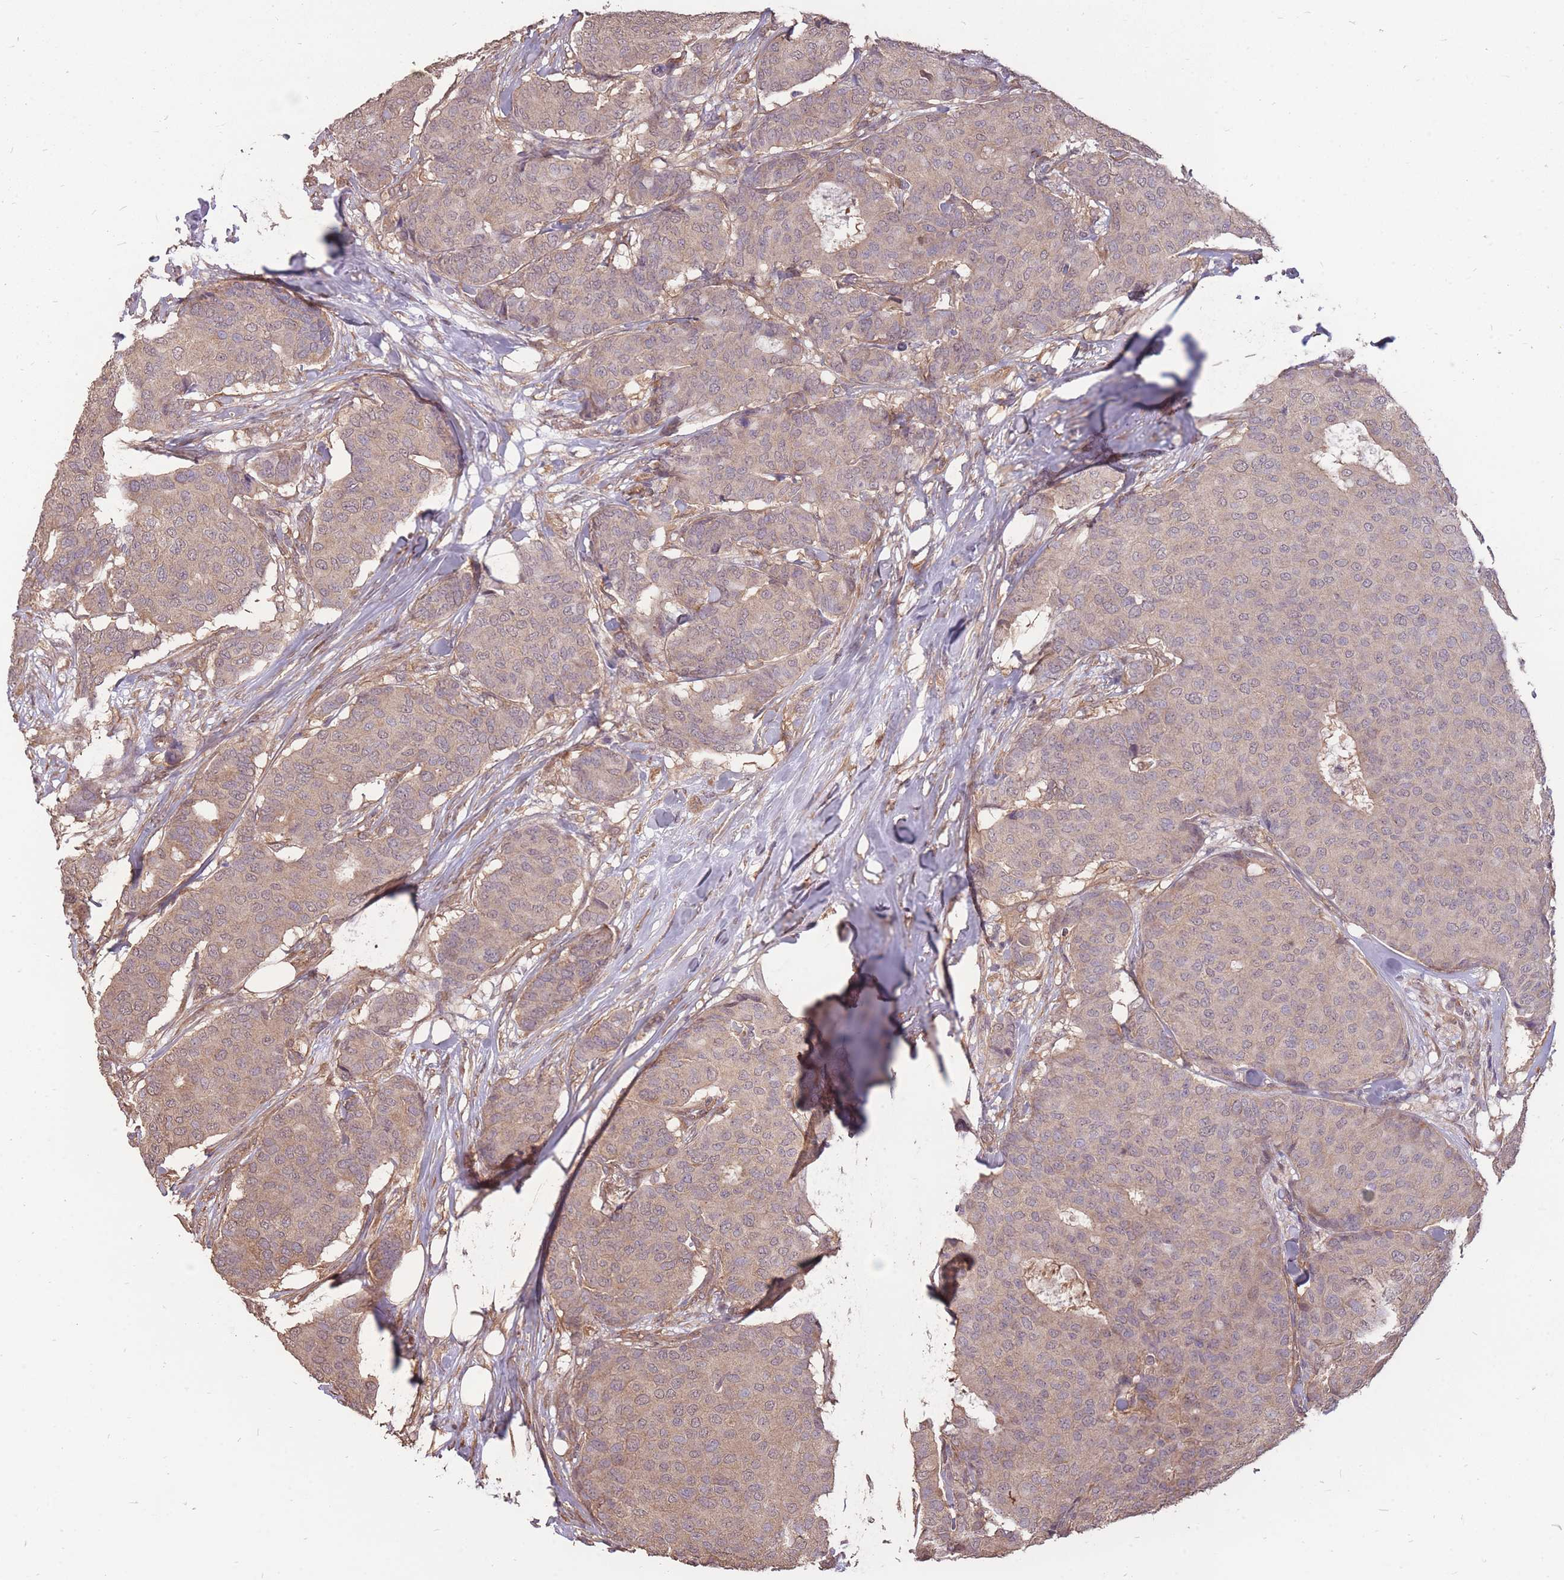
{"staining": {"intensity": "weak", "quantity": ">75%", "location": "cytoplasmic/membranous"}, "tissue": "breast cancer", "cell_type": "Tumor cells", "image_type": "cancer", "snomed": [{"axis": "morphology", "description": "Duct carcinoma"}, {"axis": "topography", "description": "Breast"}], "caption": "A photomicrograph showing weak cytoplasmic/membranous positivity in about >75% of tumor cells in intraductal carcinoma (breast), as visualized by brown immunohistochemical staining.", "gene": "DYNC1LI2", "patient": {"sex": "female", "age": 75}}